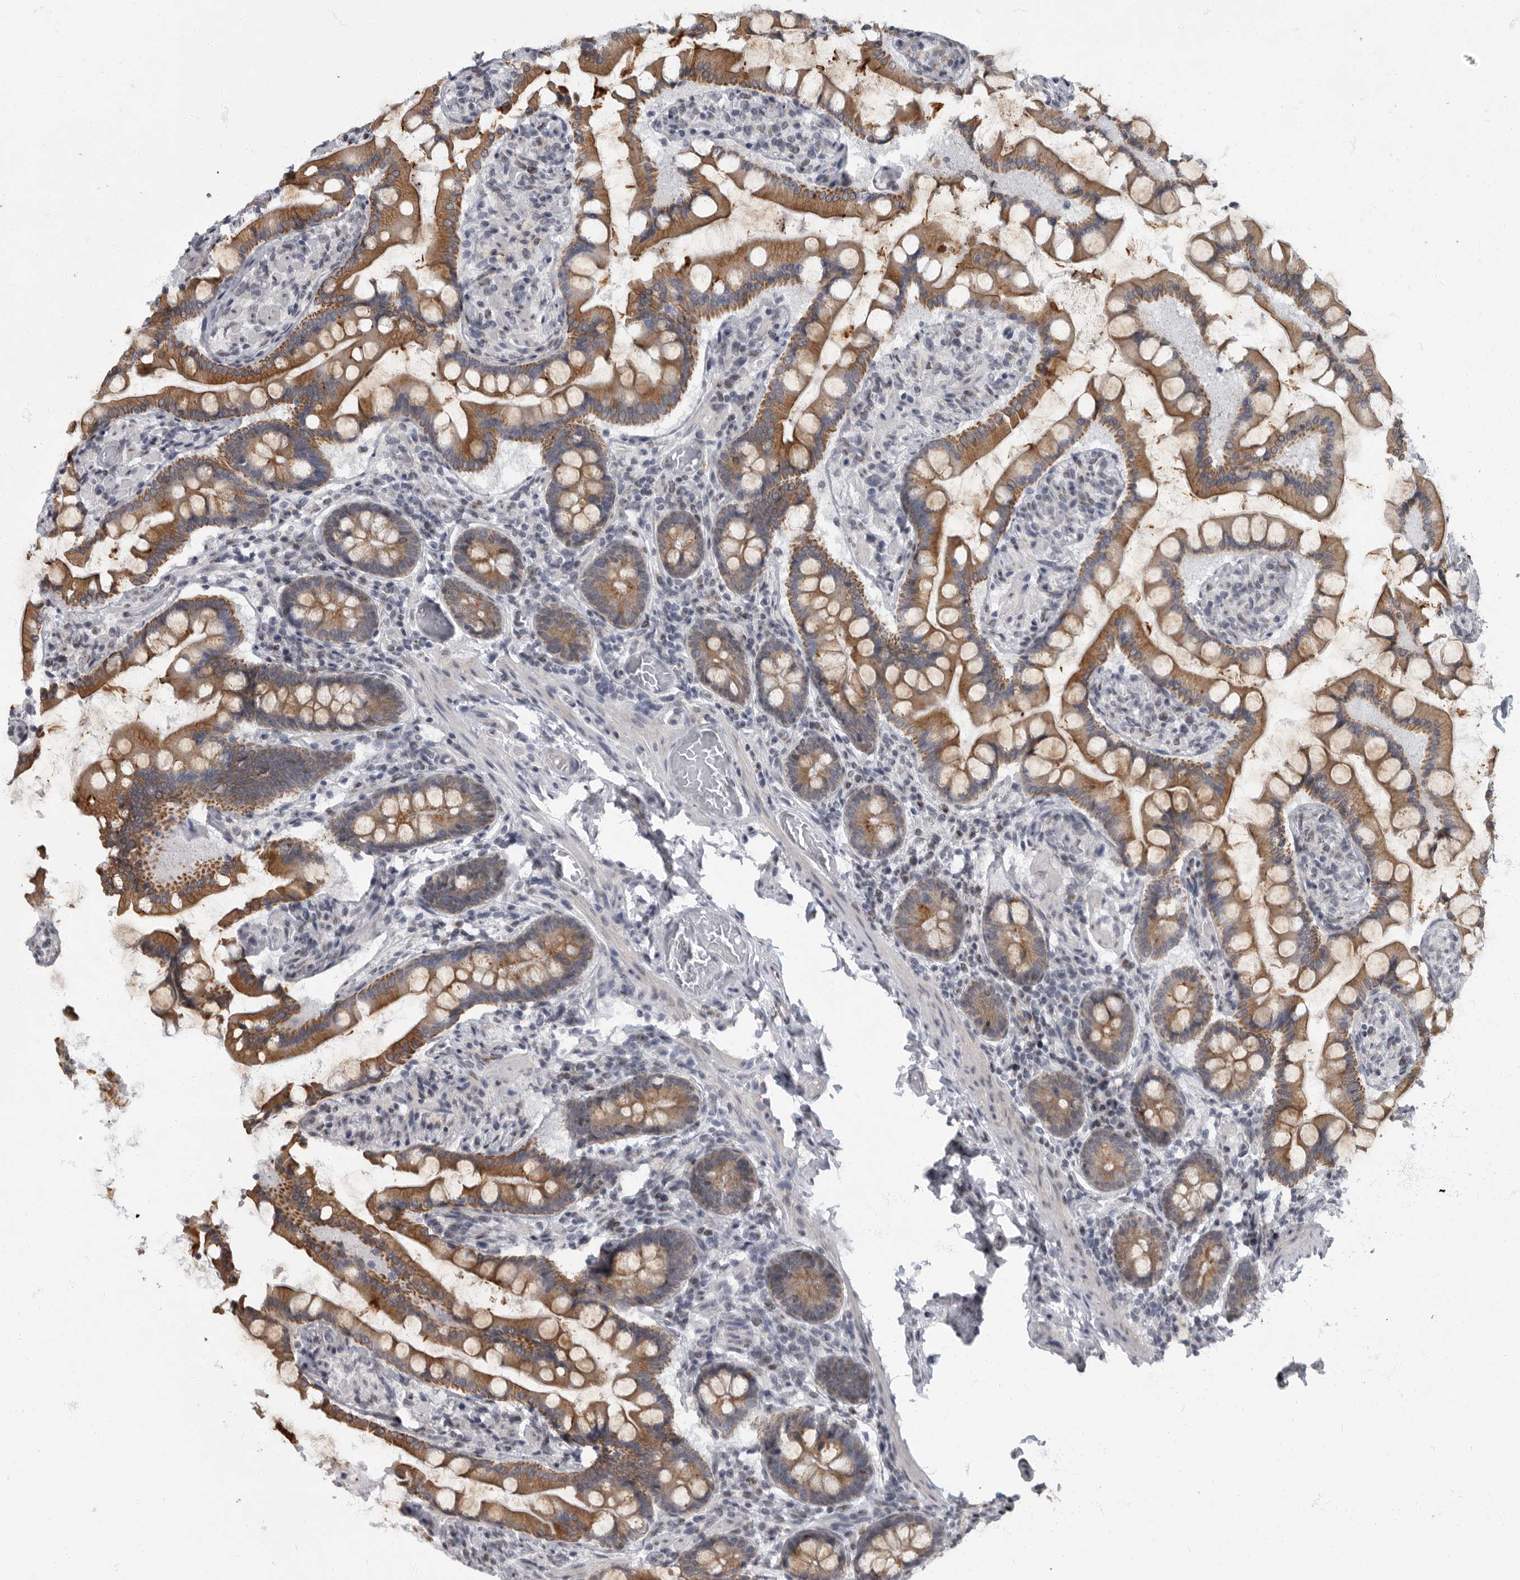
{"staining": {"intensity": "moderate", "quantity": ">75%", "location": "cytoplasmic/membranous"}, "tissue": "small intestine", "cell_type": "Glandular cells", "image_type": "normal", "snomed": [{"axis": "morphology", "description": "Normal tissue, NOS"}, {"axis": "topography", "description": "Small intestine"}], "caption": "Normal small intestine reveals moderate cytoplasmic/membranous staining in approximately >75% of glandular cells, visualized by immunohistochemistry. (DAB (3,3'-diaminobenzidine) = brown stain, brightfield microscopy at high magnification).", "gene": "EVI5", "patient": {"sex": "male", "age": 41}}